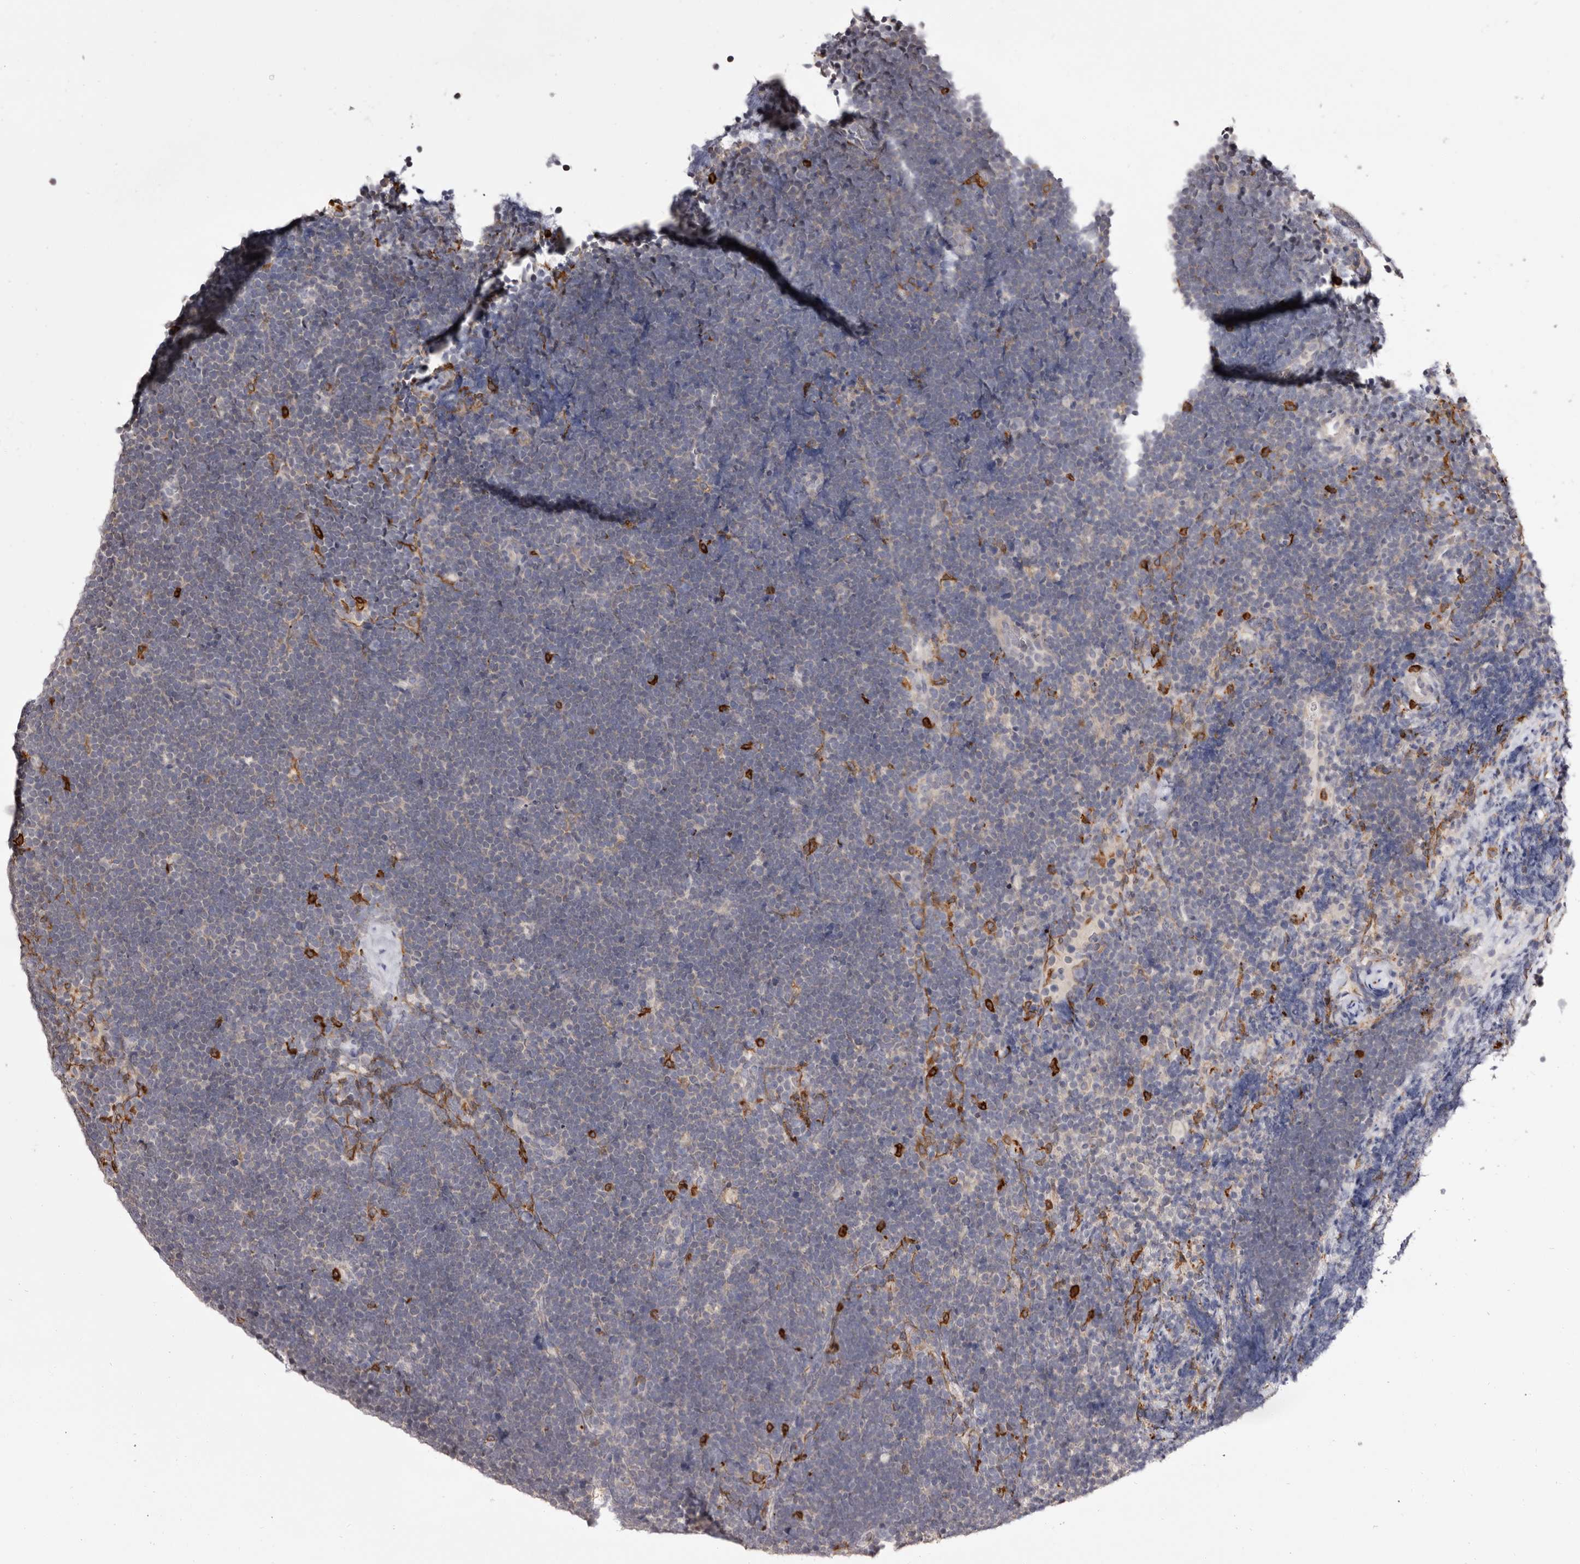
{"staining": {"intensity": "negative", "quantity": "none", "location": "none"}, "tissue": "lymphoma", "cell_type": "Tumor cells", "image_type": "cancer", "snomed": [{"axis": "morphology", "description": "Malignant lymphoma, non-Hodgkin's type, High grade"}, {"axis": "topography", "description": "Lymph node"}], "caption": "DAB (3,3'-diaminobenzidine) immunohistochemical staining of lymphoma exhibits no significant expression in tumor cells.", "gene": "TNNI1", "patient": {"sex": "male", "age": 13}}